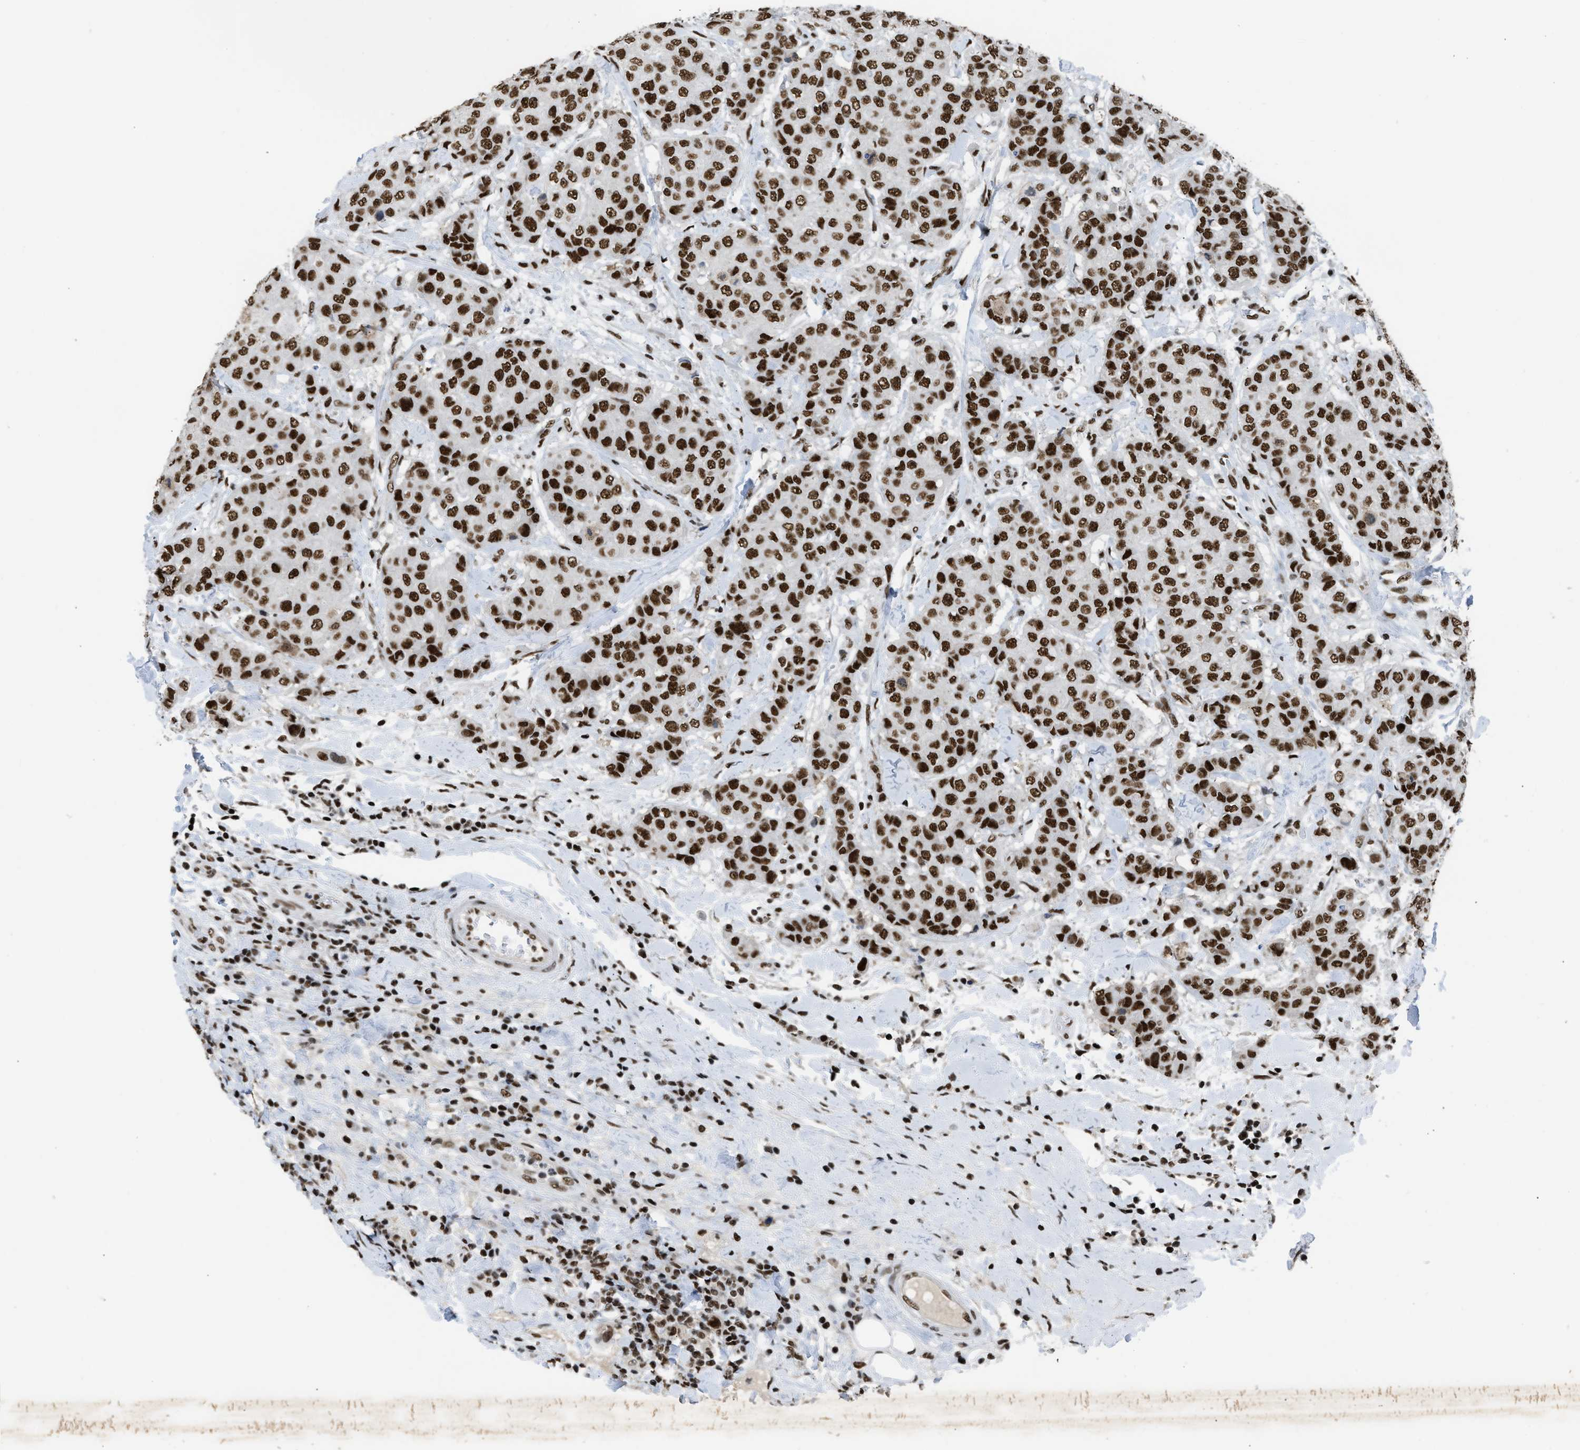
{"staining": {"intensity": "strong", "quantity": ">75%", "location": "nuclear"}, "tissue": "breast cancer", "cell_type": "Tumor cells", "image_type": "cancer", "snomed": [{"axis": "morphology", "description": "Duct carcinoma"}, {"axis": "topography", "description": "Breast"}], "caption": "A brown stain highlights strong nuclear expression of a protein in human breast intraductal carcinoma tumor cells.", "gene": "SCAF4", "patient": {"sex": "female", "age": 27}}